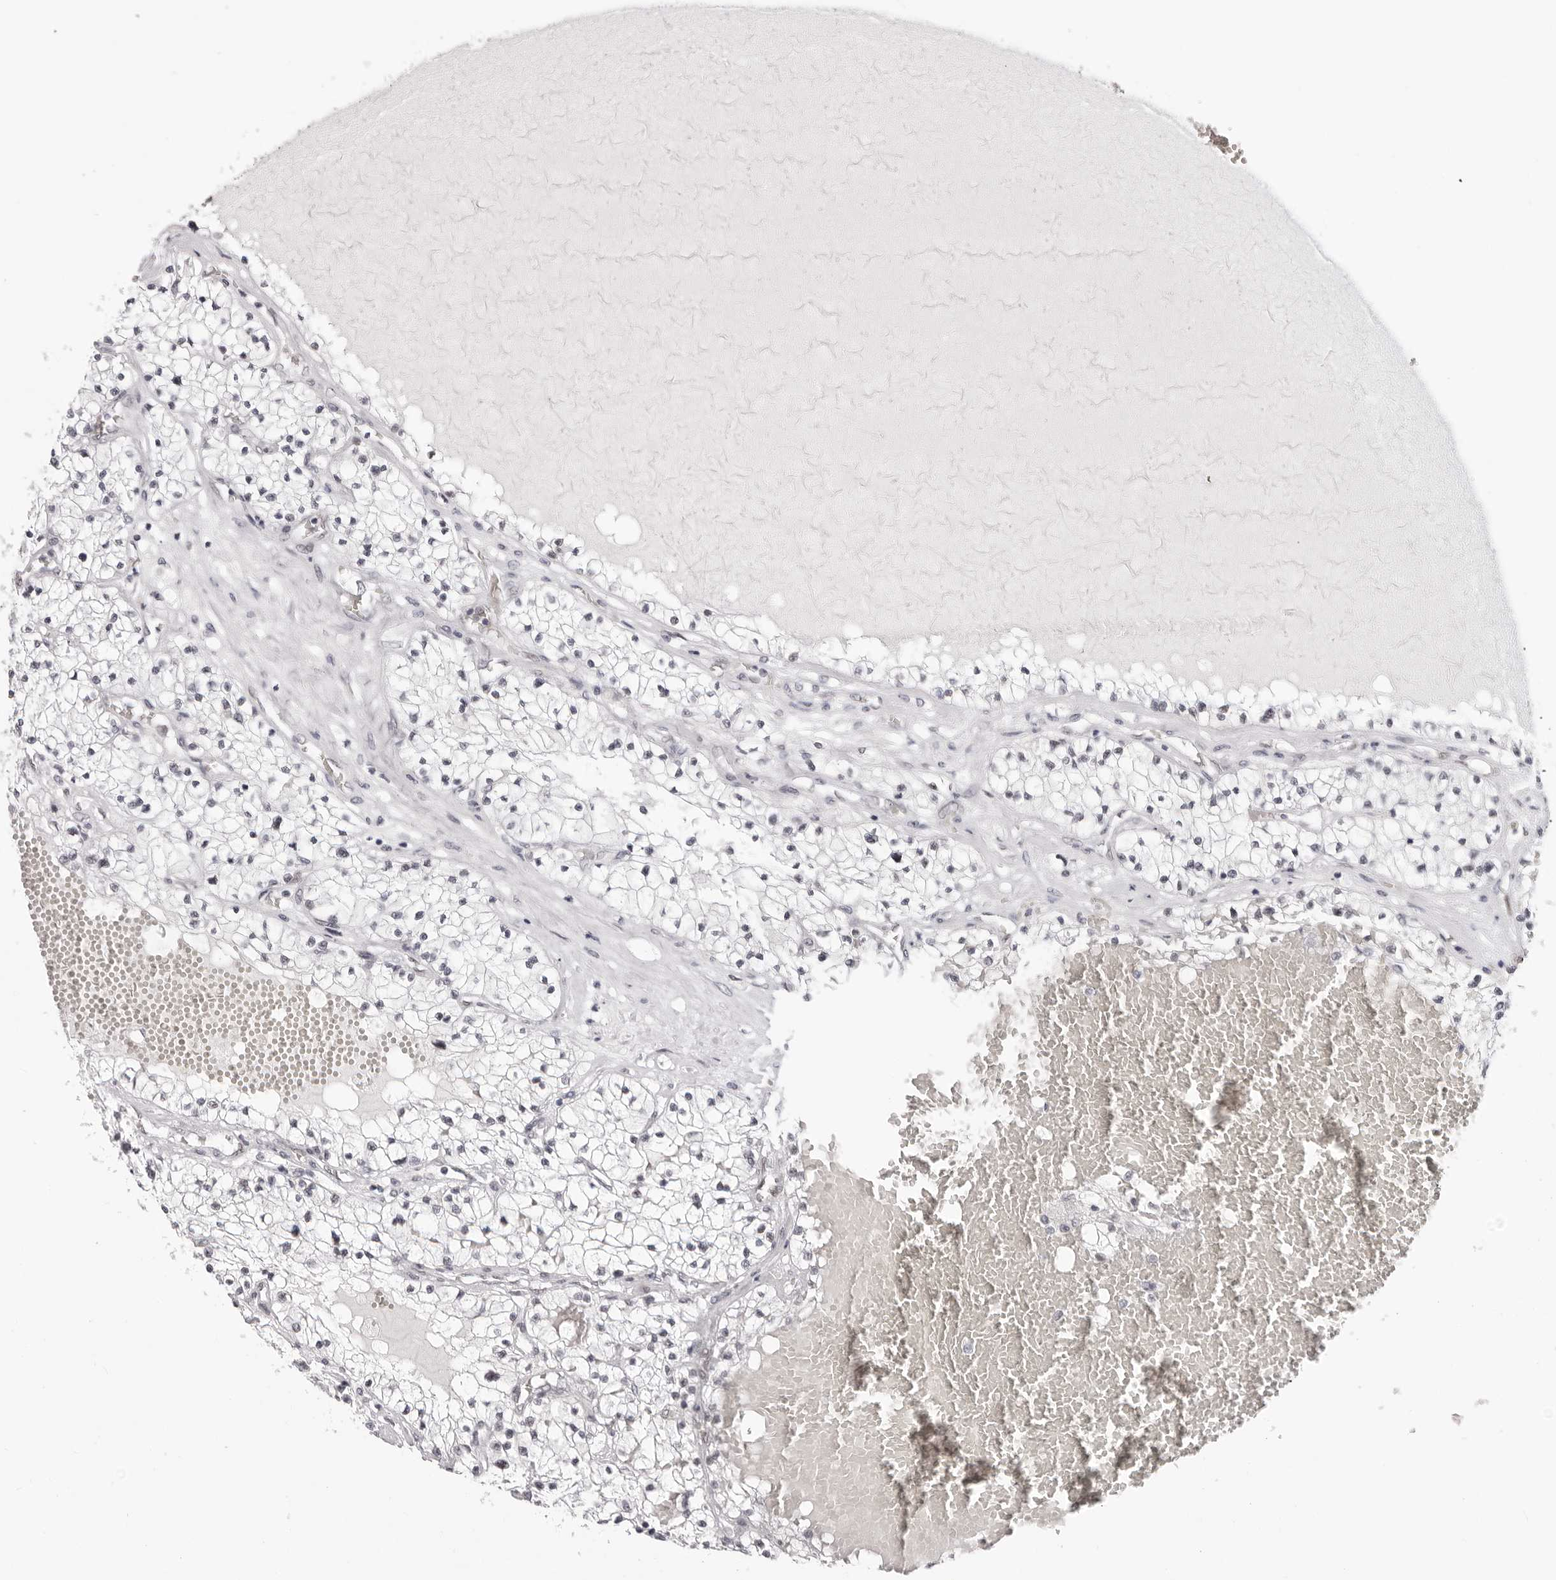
{"staining": {"intensity": "negative", "quantity": "none", "location": "none"}, "tissue": "renal cancer", "cell_type": "Tumor cells", "image_type": "cancer", "snomed": [{"axis": "morphology", "description": "Normal tissue, NOS"}, {"axis": "morphology", "description": "Adenocarcinoma, NOS"}, {"axis": "topography", "description": "Kidney"}], "caption": "Immunohistochemical staining of renal adenocarcinoma shows no significant positivity in tumor cells.", "gene": "MAFK", "patient": {"sex": "male", "age": 68}}